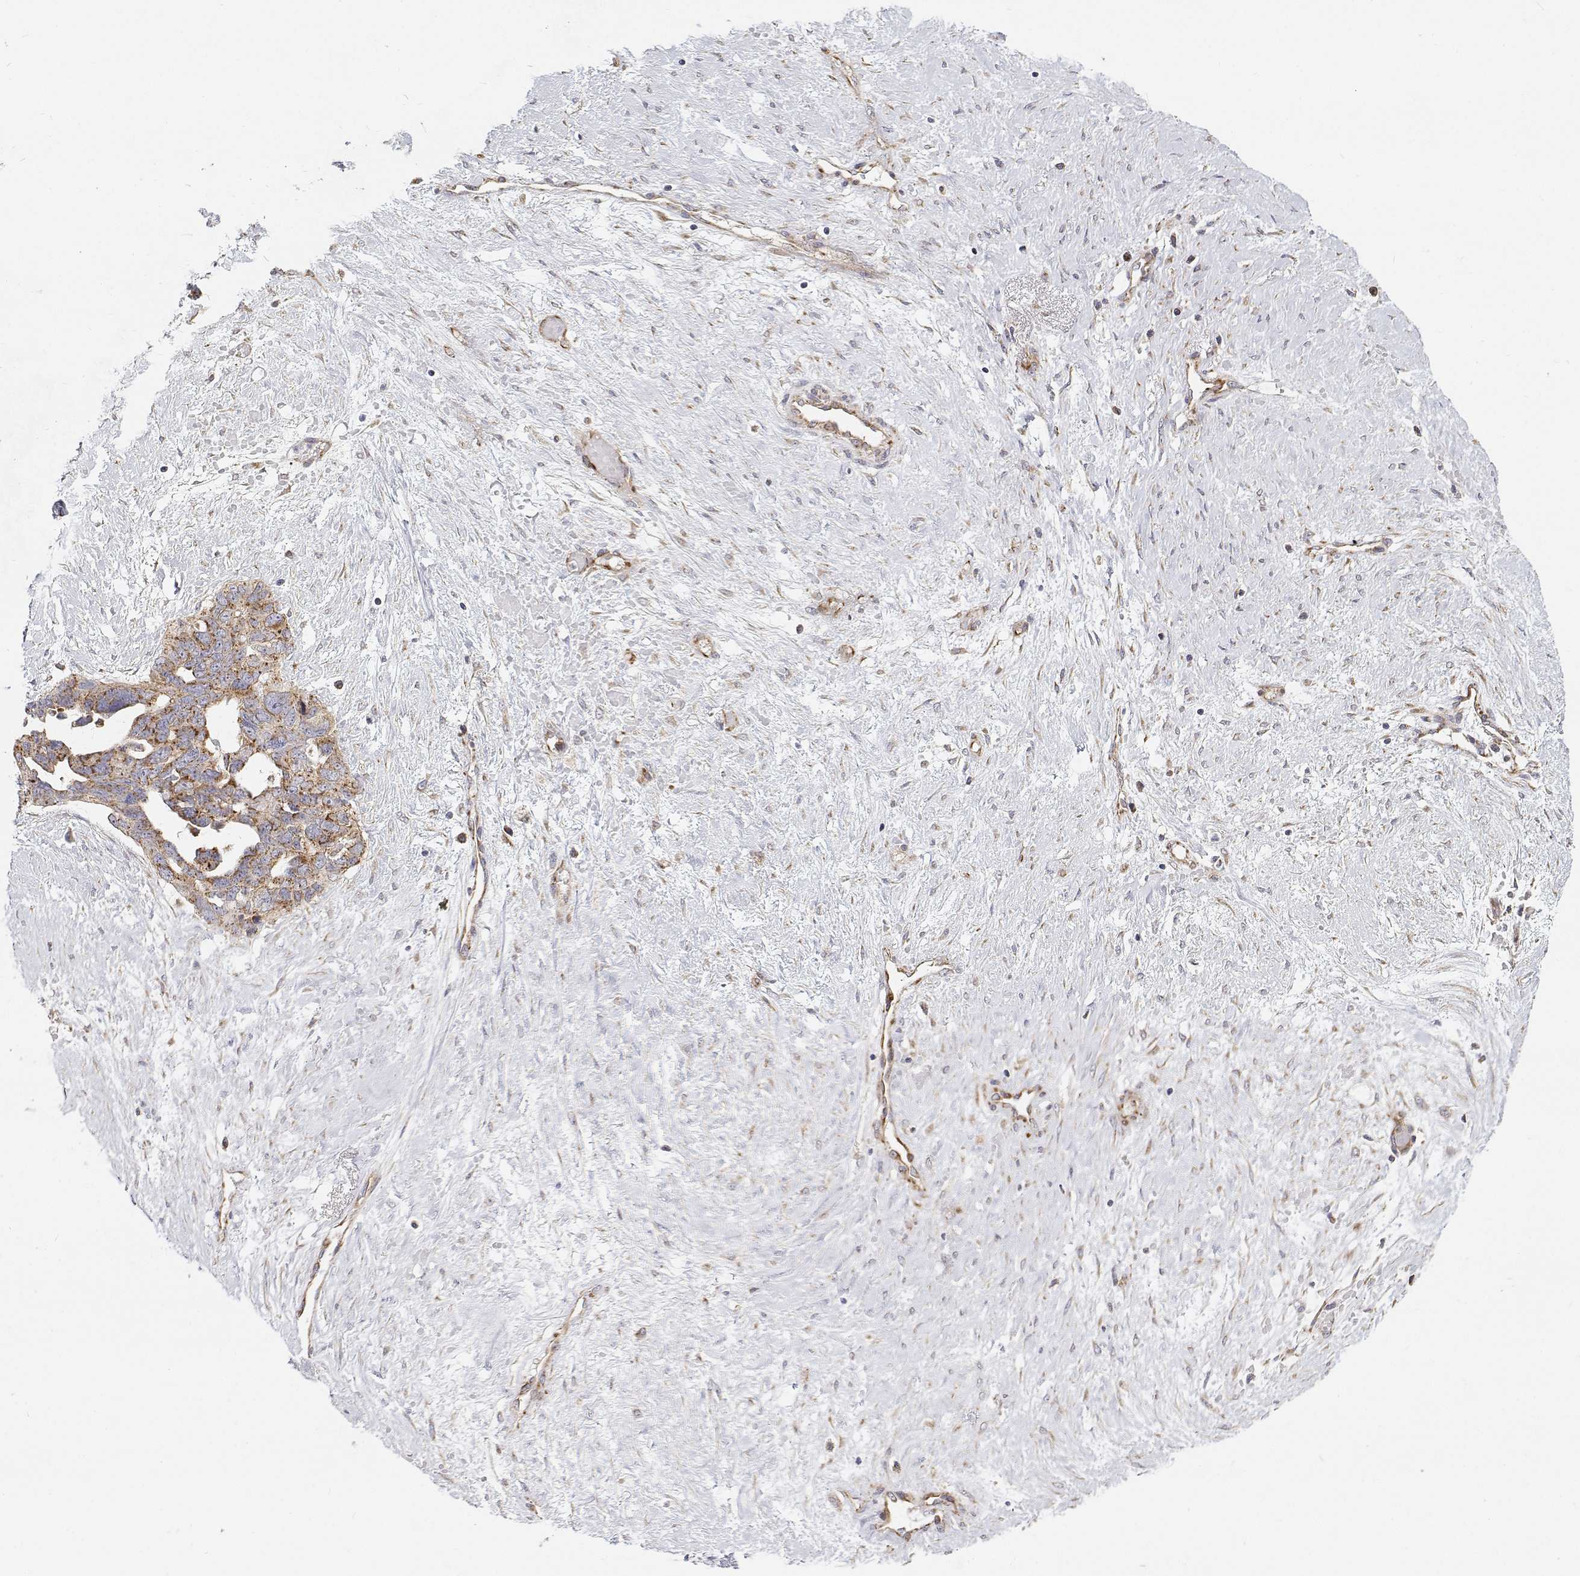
{"staining": {"intensity": "moderate", "quantity": "25%-75%", "location": "cytoplasmic/membranous"}, "tissue": "ovarian cancer", "cell_type": "Tumor cells", "image_type": "cancer", "snomed": [{"axis": "morphology", "description": "Cystadenocarcinoma, serous, NOS"}, {"axis": "topography", "description": "Ovary"}], "caption": "Moderate cytoplasmic/membranous protein expression is present in about 25%-75% of tumor cells in ovarian cancer (serous cystadenocarcinoma).", "gene": "SPICE1", "patient": {"sex": "female", "age": 69}}